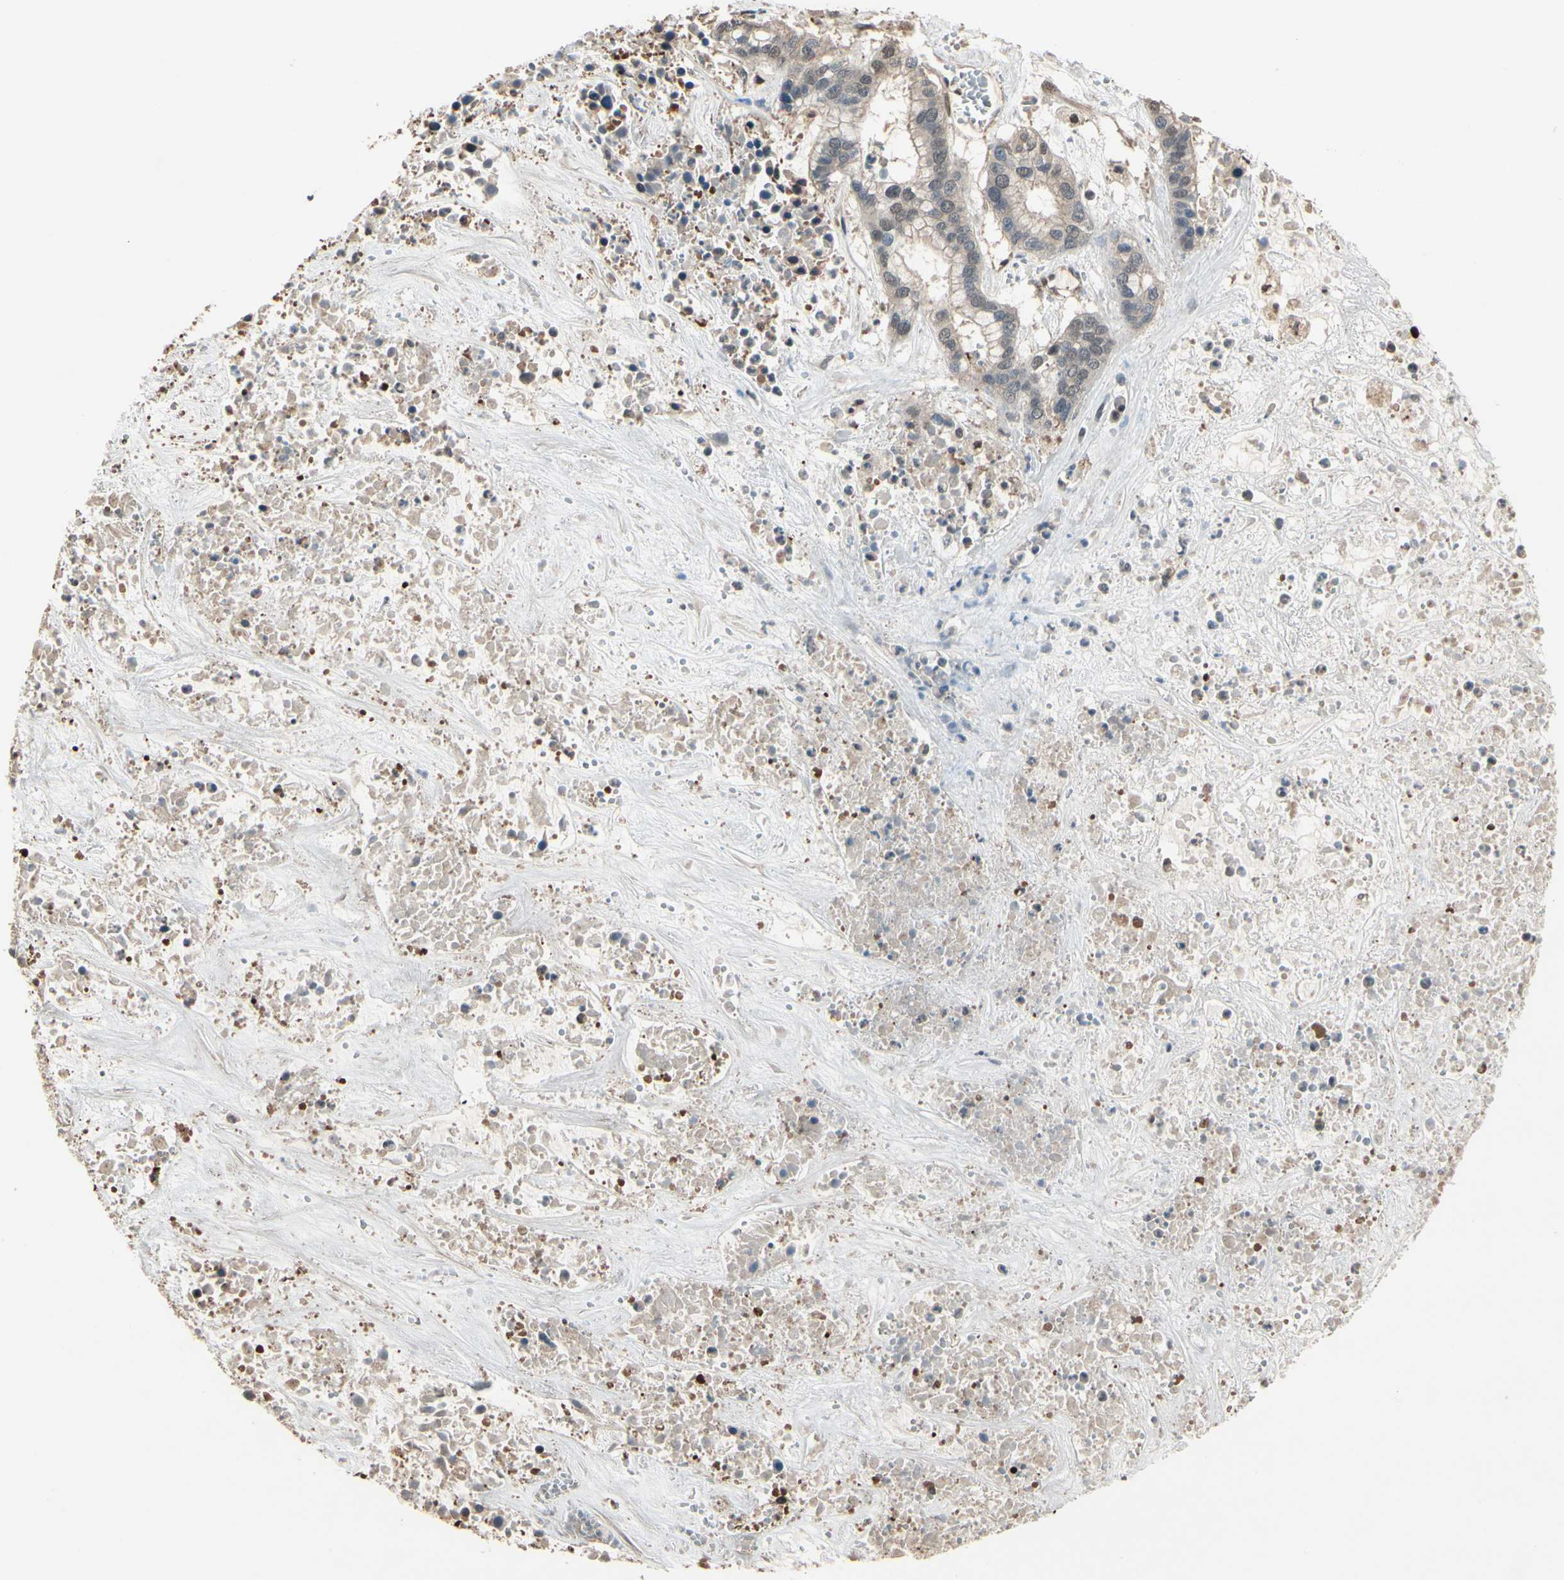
{"staining": {"intensity": "weak", "quantity": ">75%", "location": "cytoplasmic/membranous"}, "tissue": "liver cancer", "cell_type": "Tumor cells", "image_type": "cancer", "snomed": [{"axis": "morphology", "description": "Cholangiocarcinoma"}, {"axis": "topography", "description": "Liver"}], "caption": "IHC (DAB (3,3'-diaminobenzidine)) staining of human liver cholangiocarcinoma shows weak cytoplasmic/membranous protein expression in approximately >75% of tumor cells. (DAB (3,3'-diaminobenzidine) IHC, brown staining for protein, blue staining for nuclei).", "gene": "PNPLA7", "patient": {"sex": "female", "age": 65}}